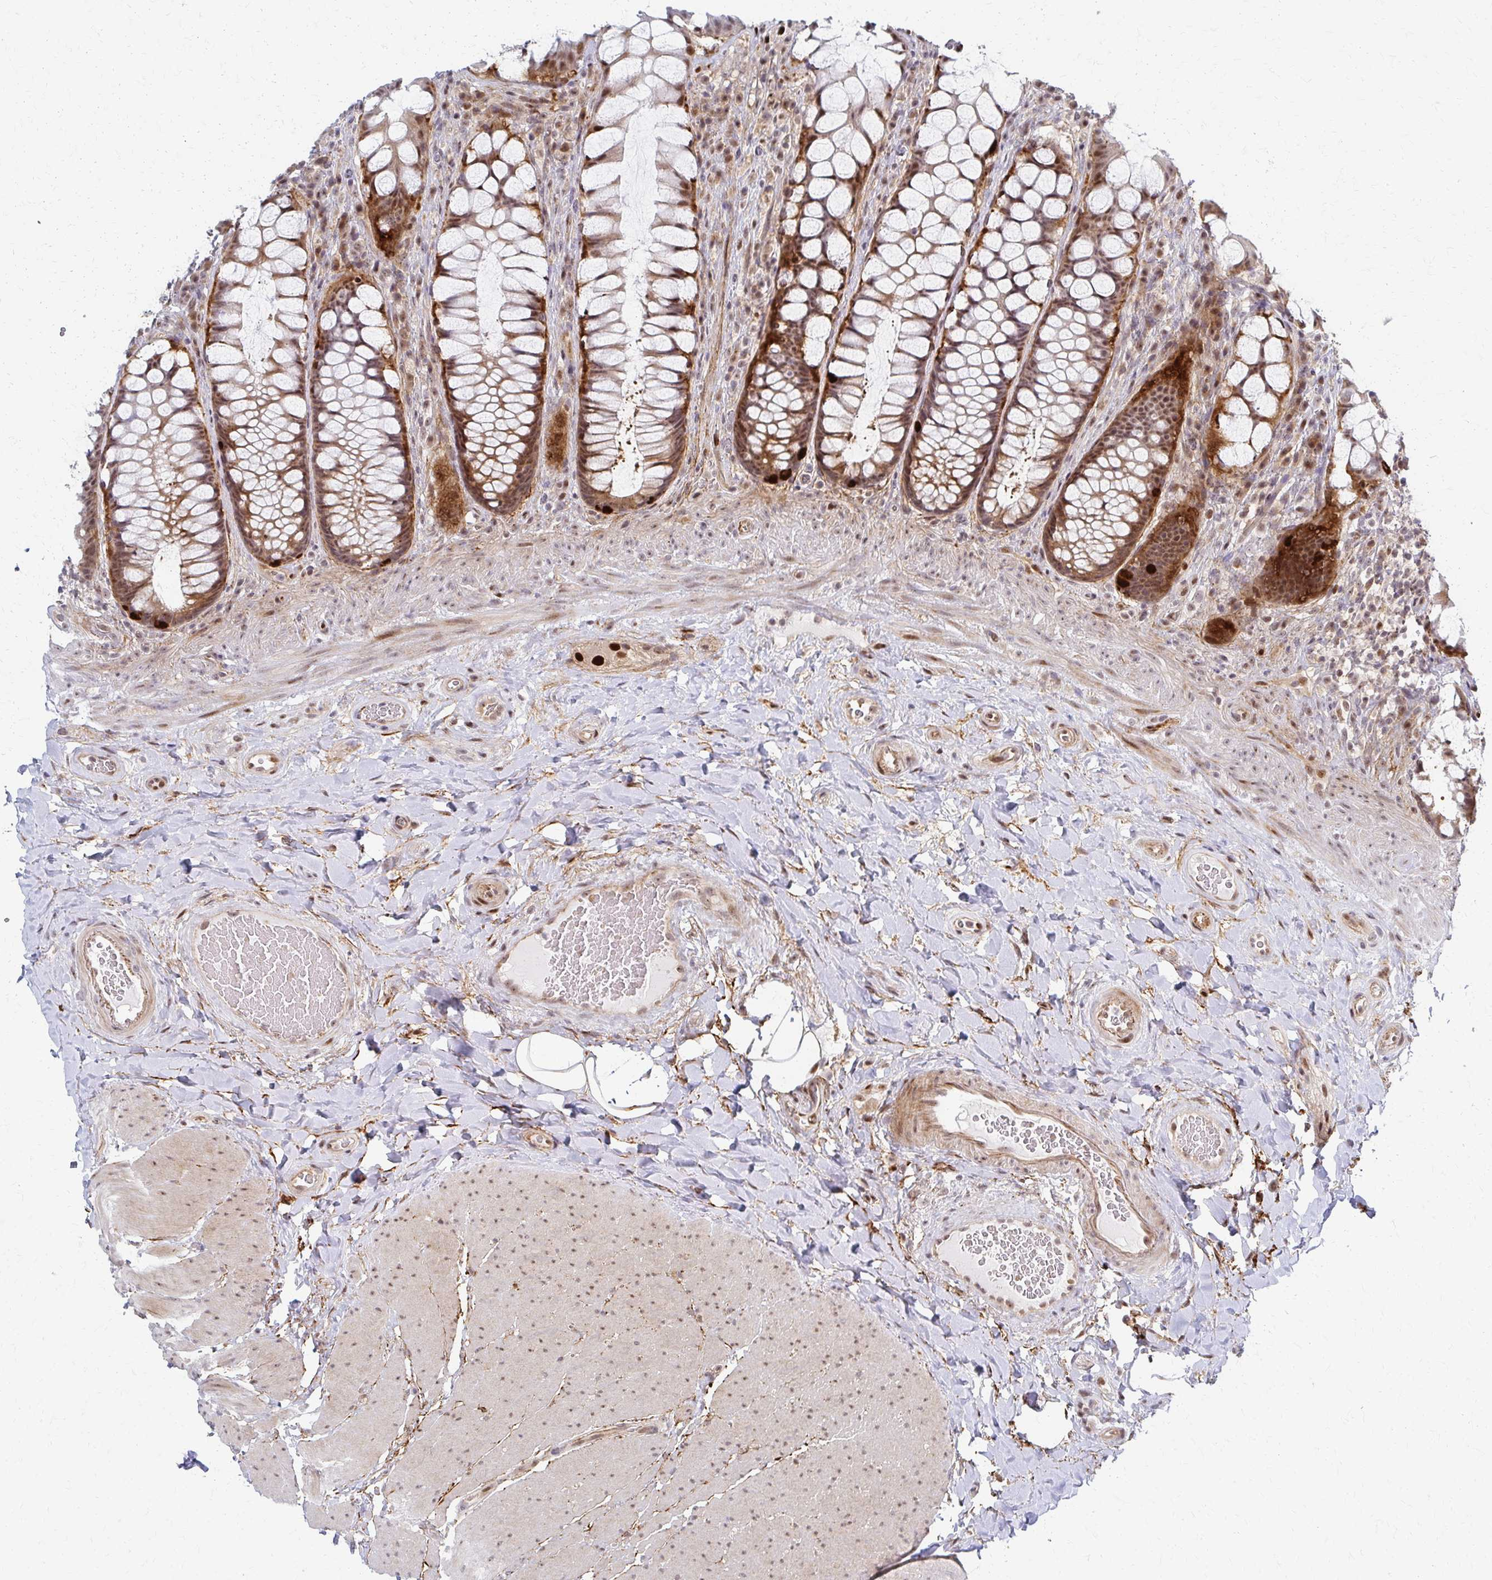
{"staining": {"intensity": "moderate", "quantity": ">75%", "location": "cytoplasmic/membranous,nuclear"}, "tissue": "rectum", "cell_type": "Glandular cells", "image_type": "normal", "snomed": [{"axis": "morphology", "description": "Normal tissue, NOS"}, {"axis": "topography", "description": "Rectum"}], "caption": "Immunohistochemical staining of unremarkable human rectum demonstrates >75% levels of moderate cytoplasmic/membranous,nuclear protein staining in approximately >75% of glandular cells.", "gene": "PSMD7", "patient": {"sex": "female", "age": 58}}